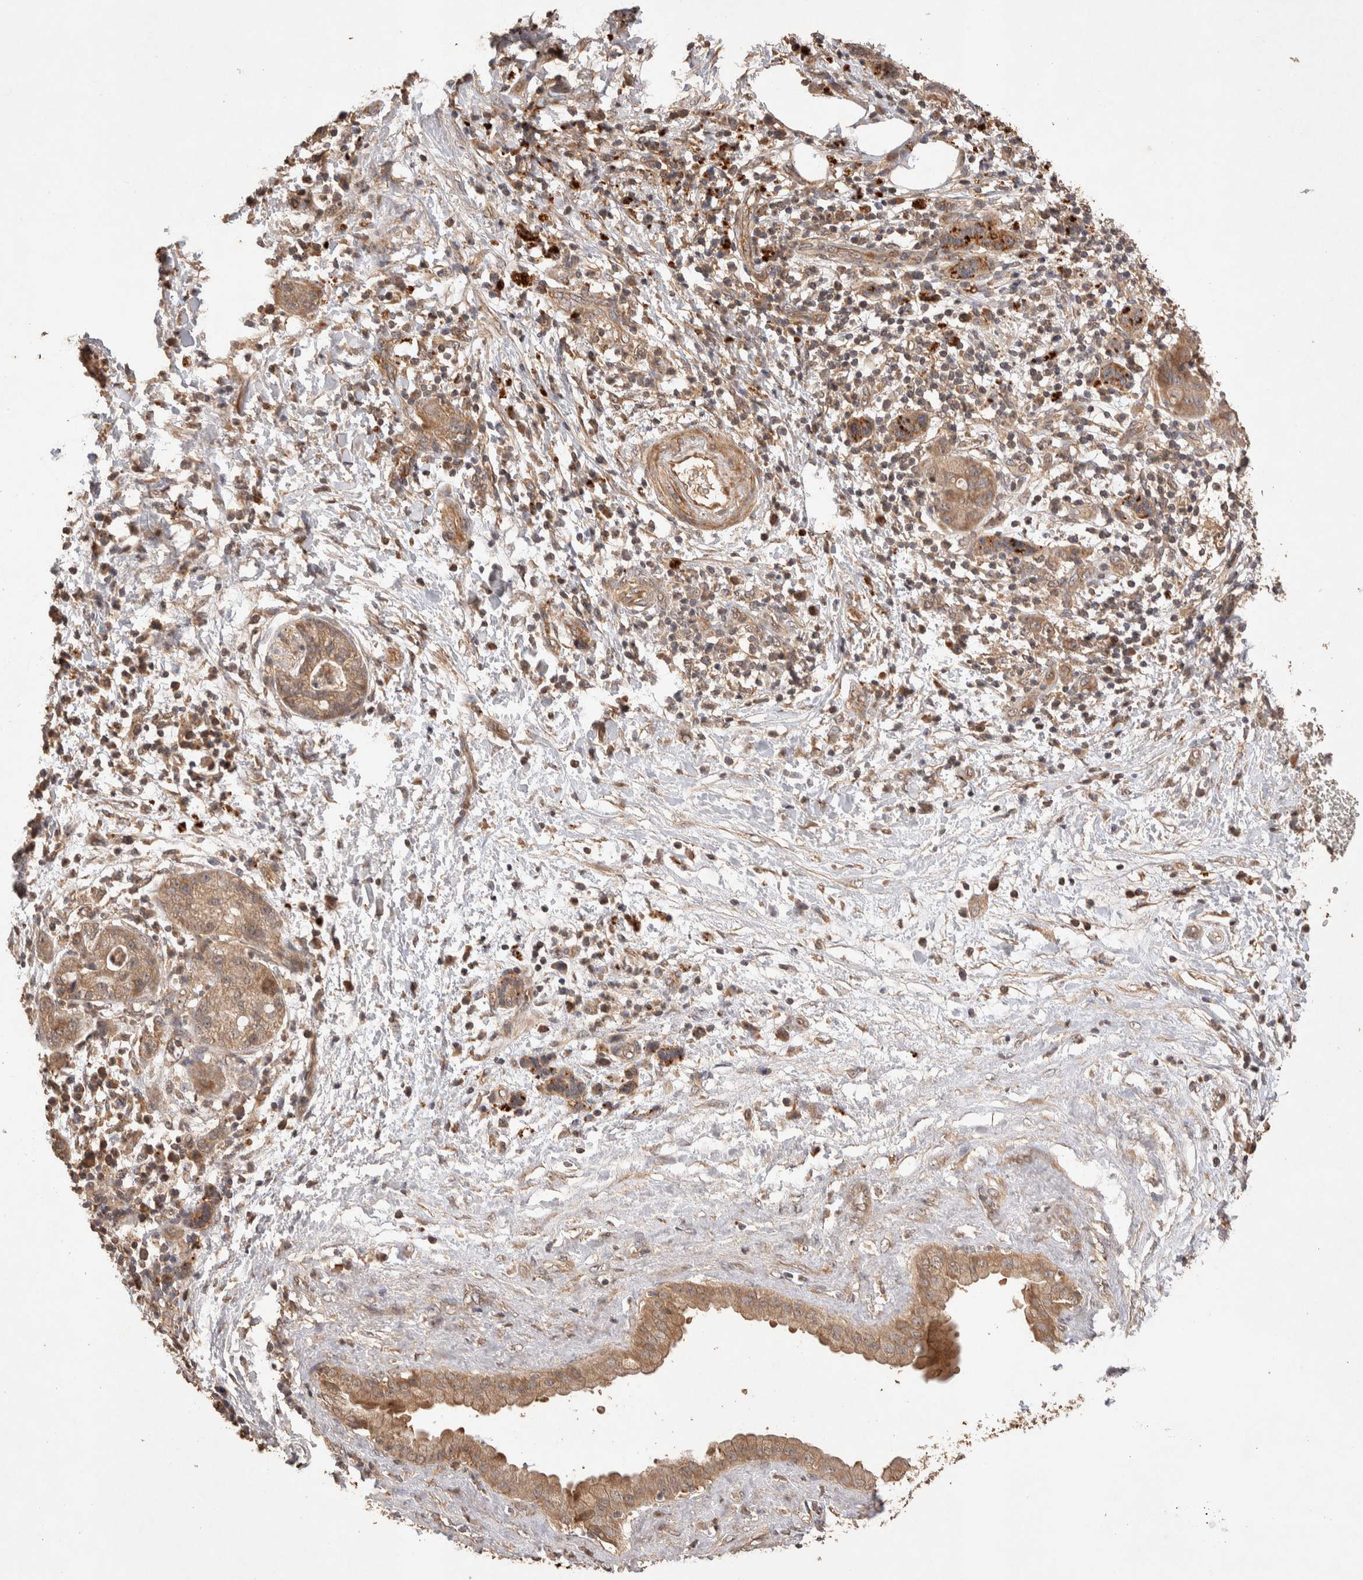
{"staining": {"intensity": "moderate", "quantity": ">75%", "location": "cytoplasmic/membranous"}, "tissue": "pancreatic cancer", "cell_type": "Tumor cells", "image_type": "cancer", "snomed": [{"axis": "morphology", "description": "Adenocarcinoma, NOS"}, {"axis": "topography", "description": "Pancreas"}], "caption": "An image showing moderate cytoplasmic/membranous staining in approximately >75% of tumor cells in pancreatic cancer (adenocarcinoma), as visualized by brown immunohistochemical staining.", "gene": "NSMAF", "patient": {"sex": "female", "age": 78}}